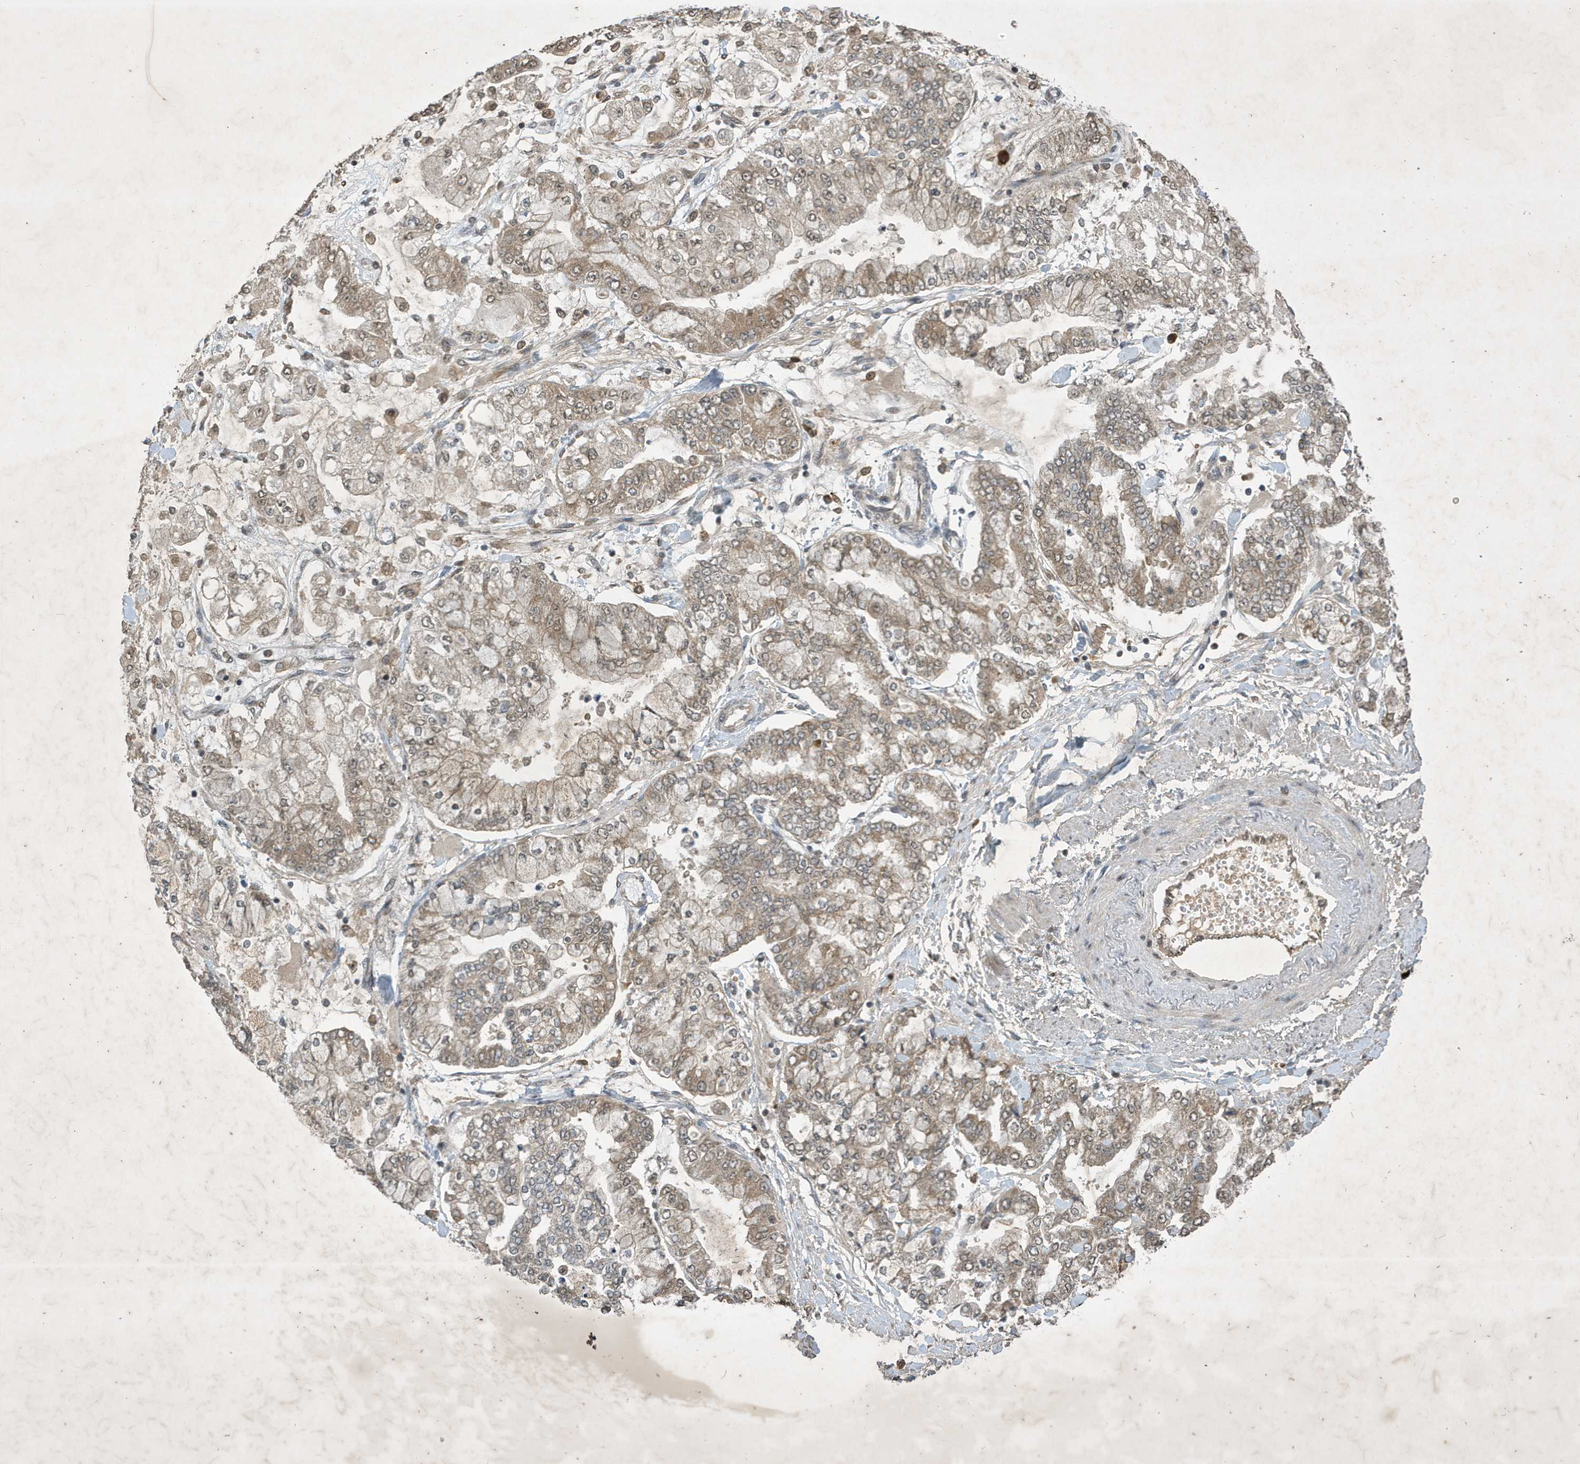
{"staining": {"intensity": "weak", "quantity": ">75%", "location": "cytoplasmic/membranous"}, "tissue": "stomach cancer", "cell_type": "Tumor cells", "image_type": "cancer", "snomed": [{"axis": "morphology", "description": "Normal tissue, NOS"}, {"axis": "morphology", "description": "Adenocarcinoma, NOS"}, {"axis": "topography", "description": "Stomach, upper"}, {"axis": "topography", "description": "Stomach"}], "caption": "Stomach cancer (adenocarcinoma) stained with a brown dye reveals weak cytoplasmic/membranous positive staining in about >75% of tumor cells.", "gene": "STX10", "patient": {"sex": "male", "age": 76}}